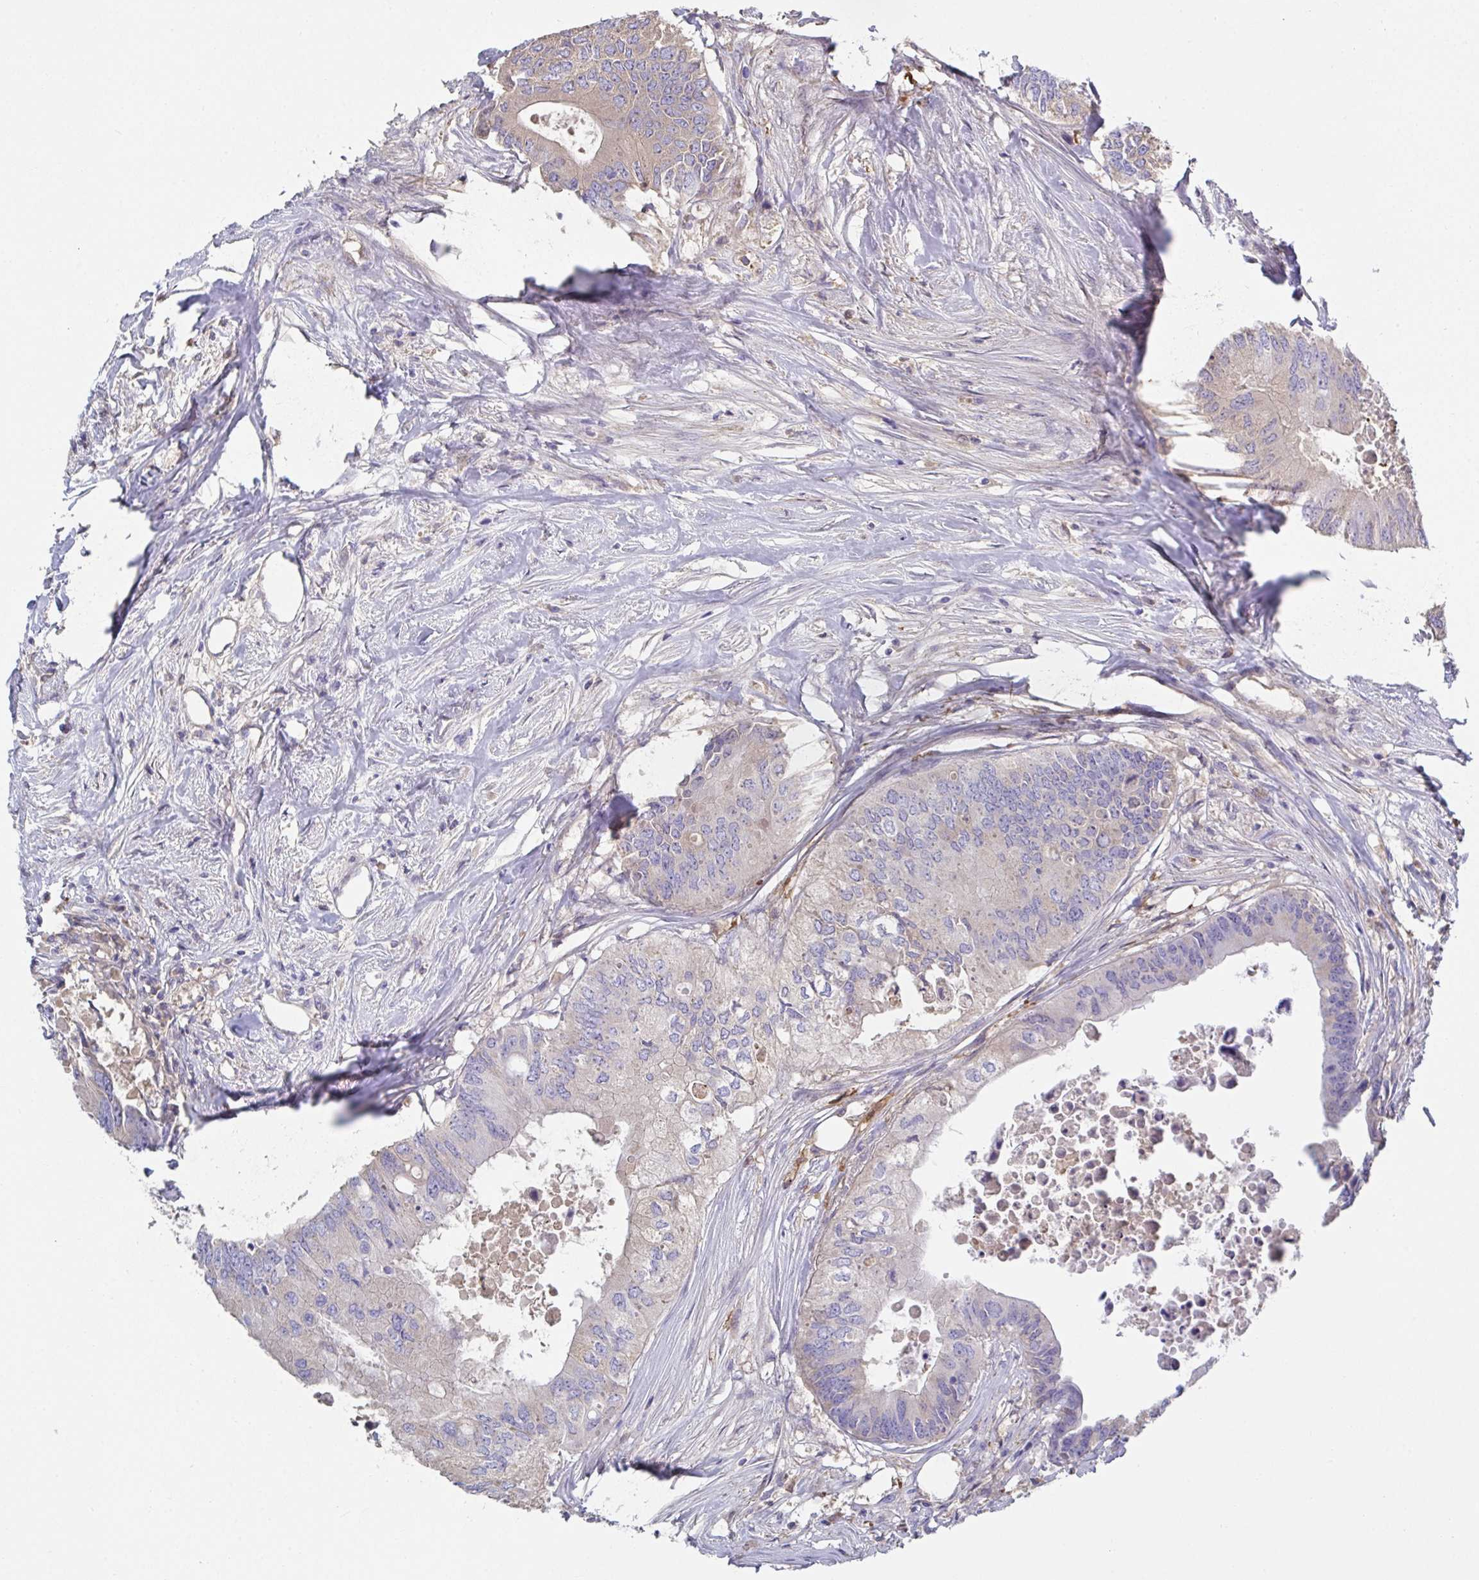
{"staining": {"intensity": "negative", "quantity": "none", "location": "none"}, "tissue": "colorectal cancer", "cell_type": "Tumor cells", "image_type": "cancer", "snomed": [{"axis": "morphology", "description": "Adenocarcinoma, NOS"}, {"axis": "topography", "description": "Colon"}], "caption": "Photomicrograph shows no significant protein expression in tumor cells of colorectal cancer (adenocarcinoma).", "gene": "ANO5", "patient": {"sex": "male", "age": 71}}